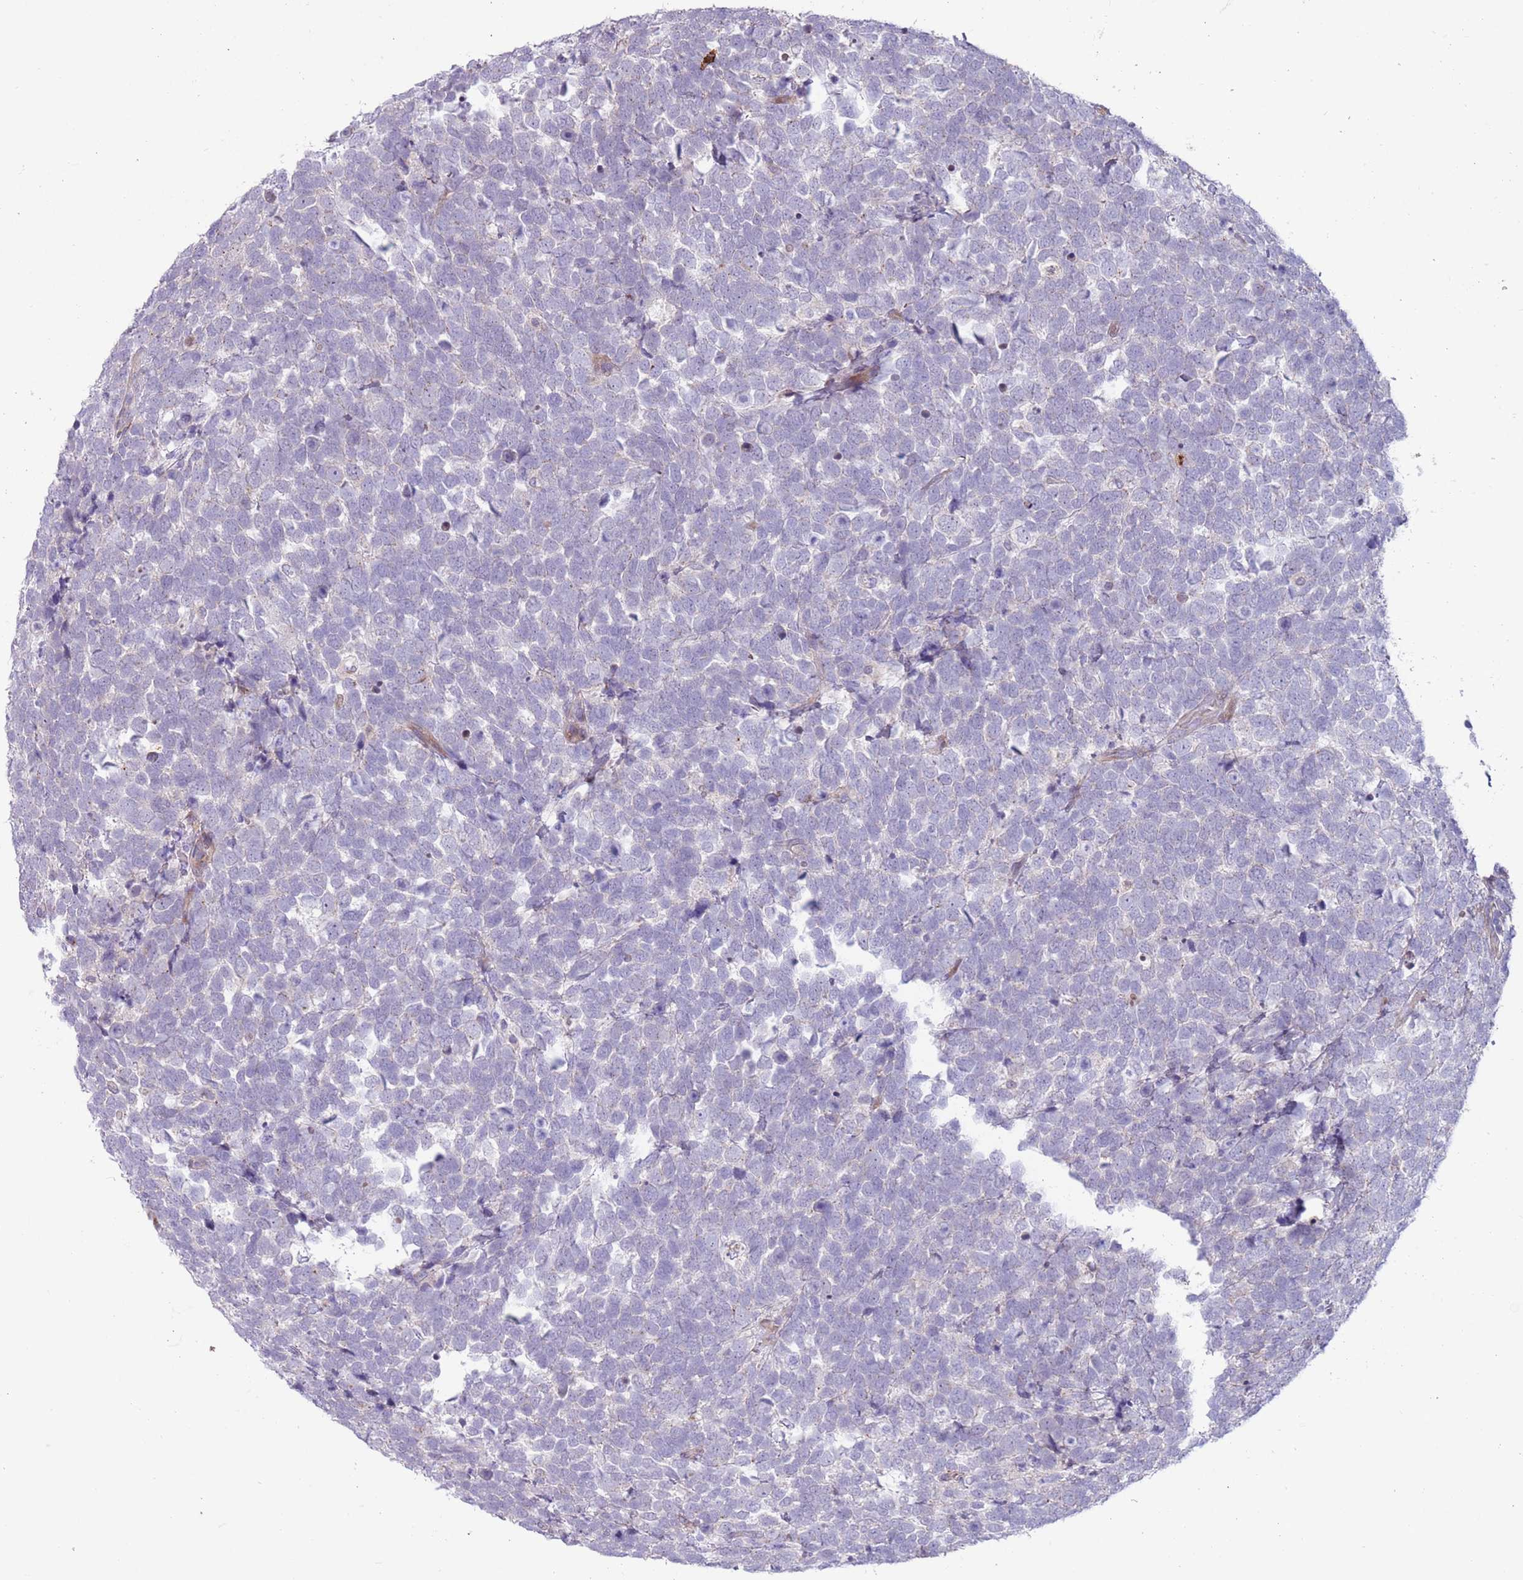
{"staining": {"intensity": "negative", "quantity": "none", "location": "none"}, "tissue": "urothelial cancer", "cell_type": "Tumor cells", "image_type": "cancer", "snomed": [{"axis": "morphology", "description": "Urothelial carcinoma, High grade"}, {"axis": "topography", "description": "Urinary bladder"}], "caption": "Human urothelial cancer stained for a protein using immunohistochemistry (IHC) reveals no positivity in tumor cells.", "gene": "CCDC150", "patient": {"sex": "female", "age": 82}}